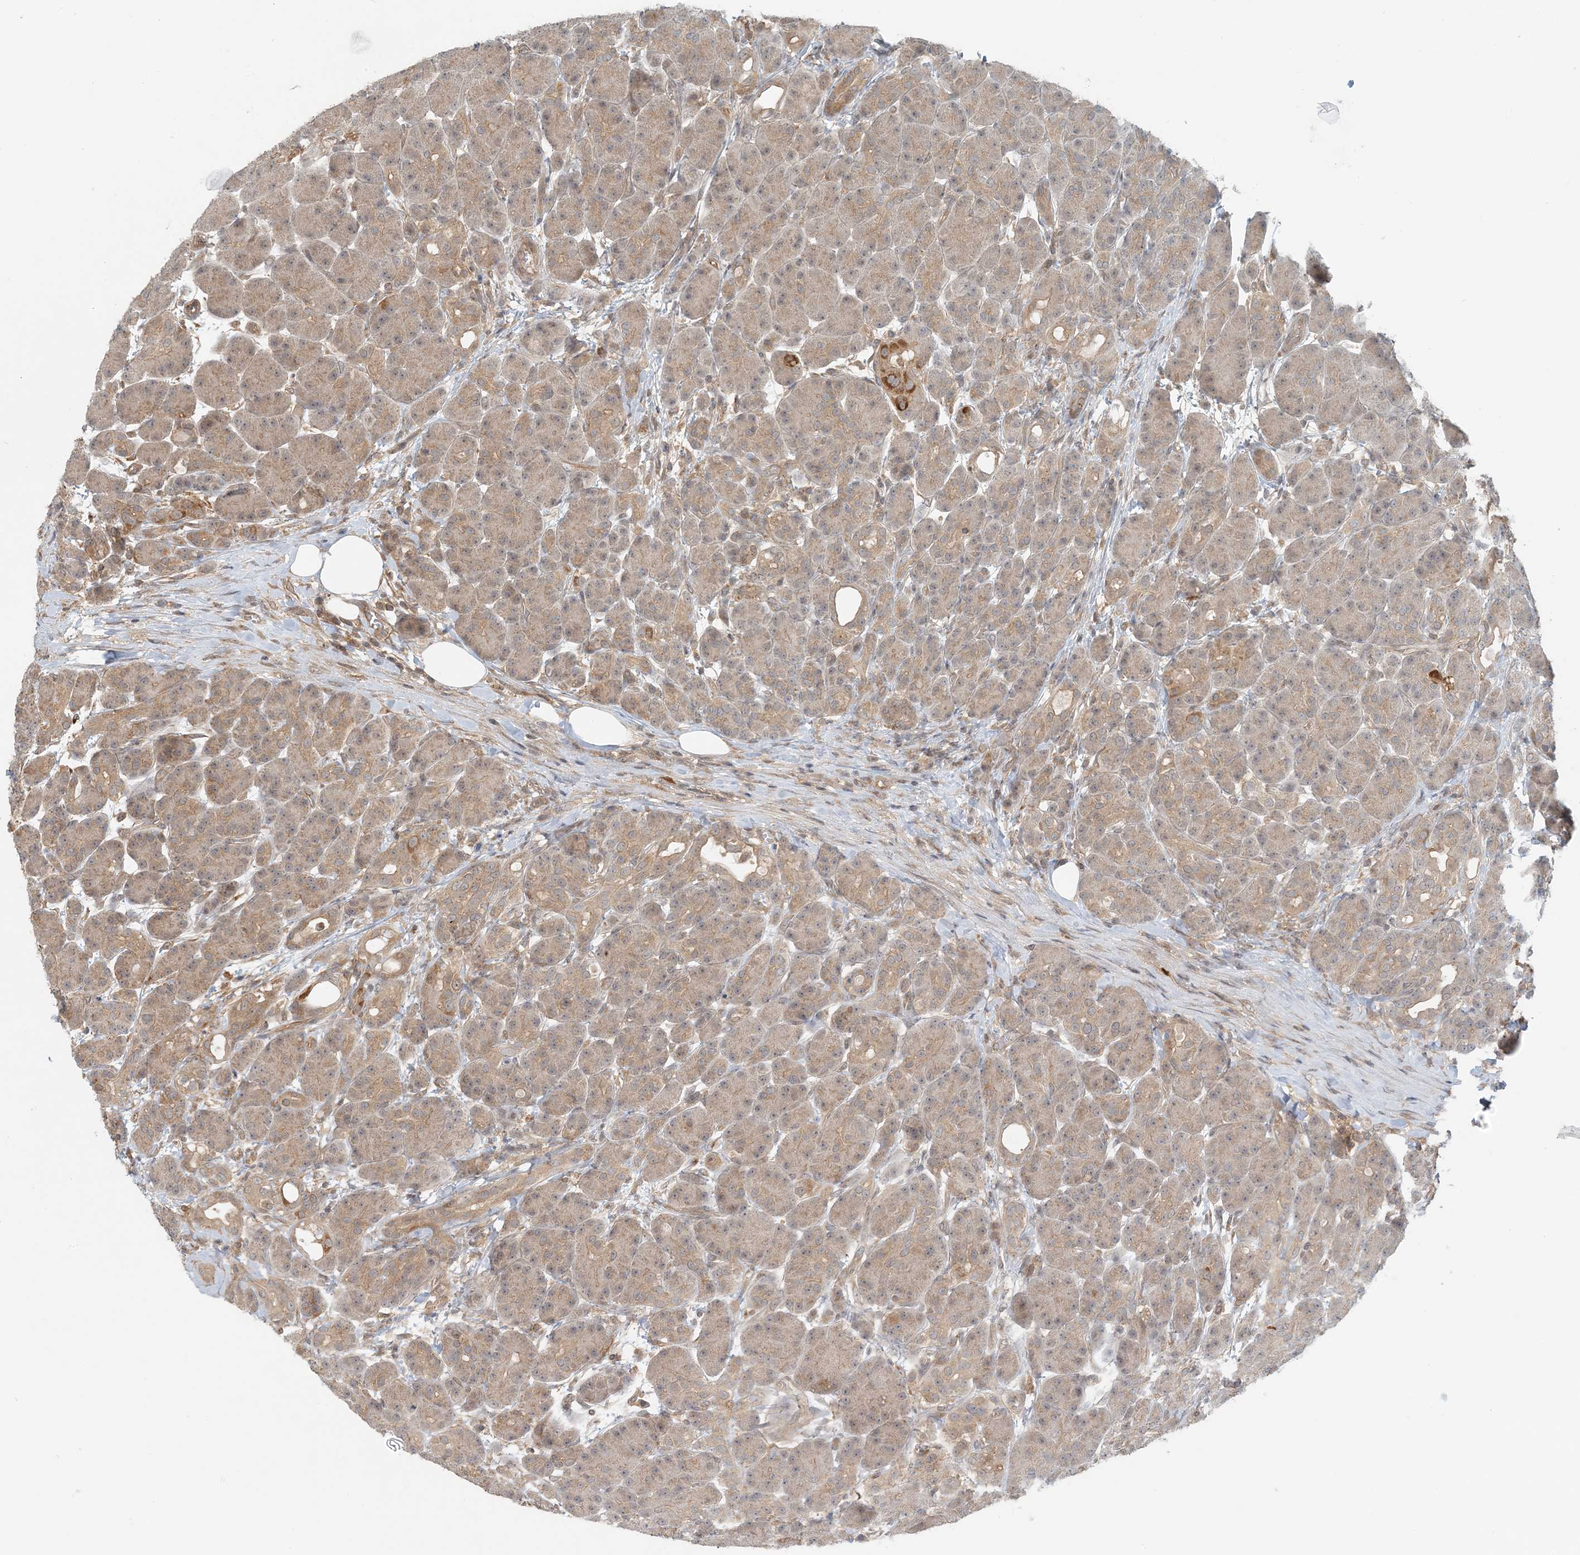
{"staining": {"intensity": "moderate", "quantity": ">75%", "location": "cytoplasmic/membranous"}, "tissue": "pancreas", "cell_type": "Exocrine glandular cells", "image_type": "normal", "snomed": [{"axis": "morphology", "description": "Normal tissue, NOS"}, {"axis": "topography", "description": "Pancreas"}], "caption": "An immunohistochemistry (IHC) micrograph of normal tissue is shown. Protein staining in brown labels moderate cytoplasmic/membranous positivity in pancreas within exocrine glandular cells.", "gene": "OBI1", "patient": {"sex": "male", "age": 63}}